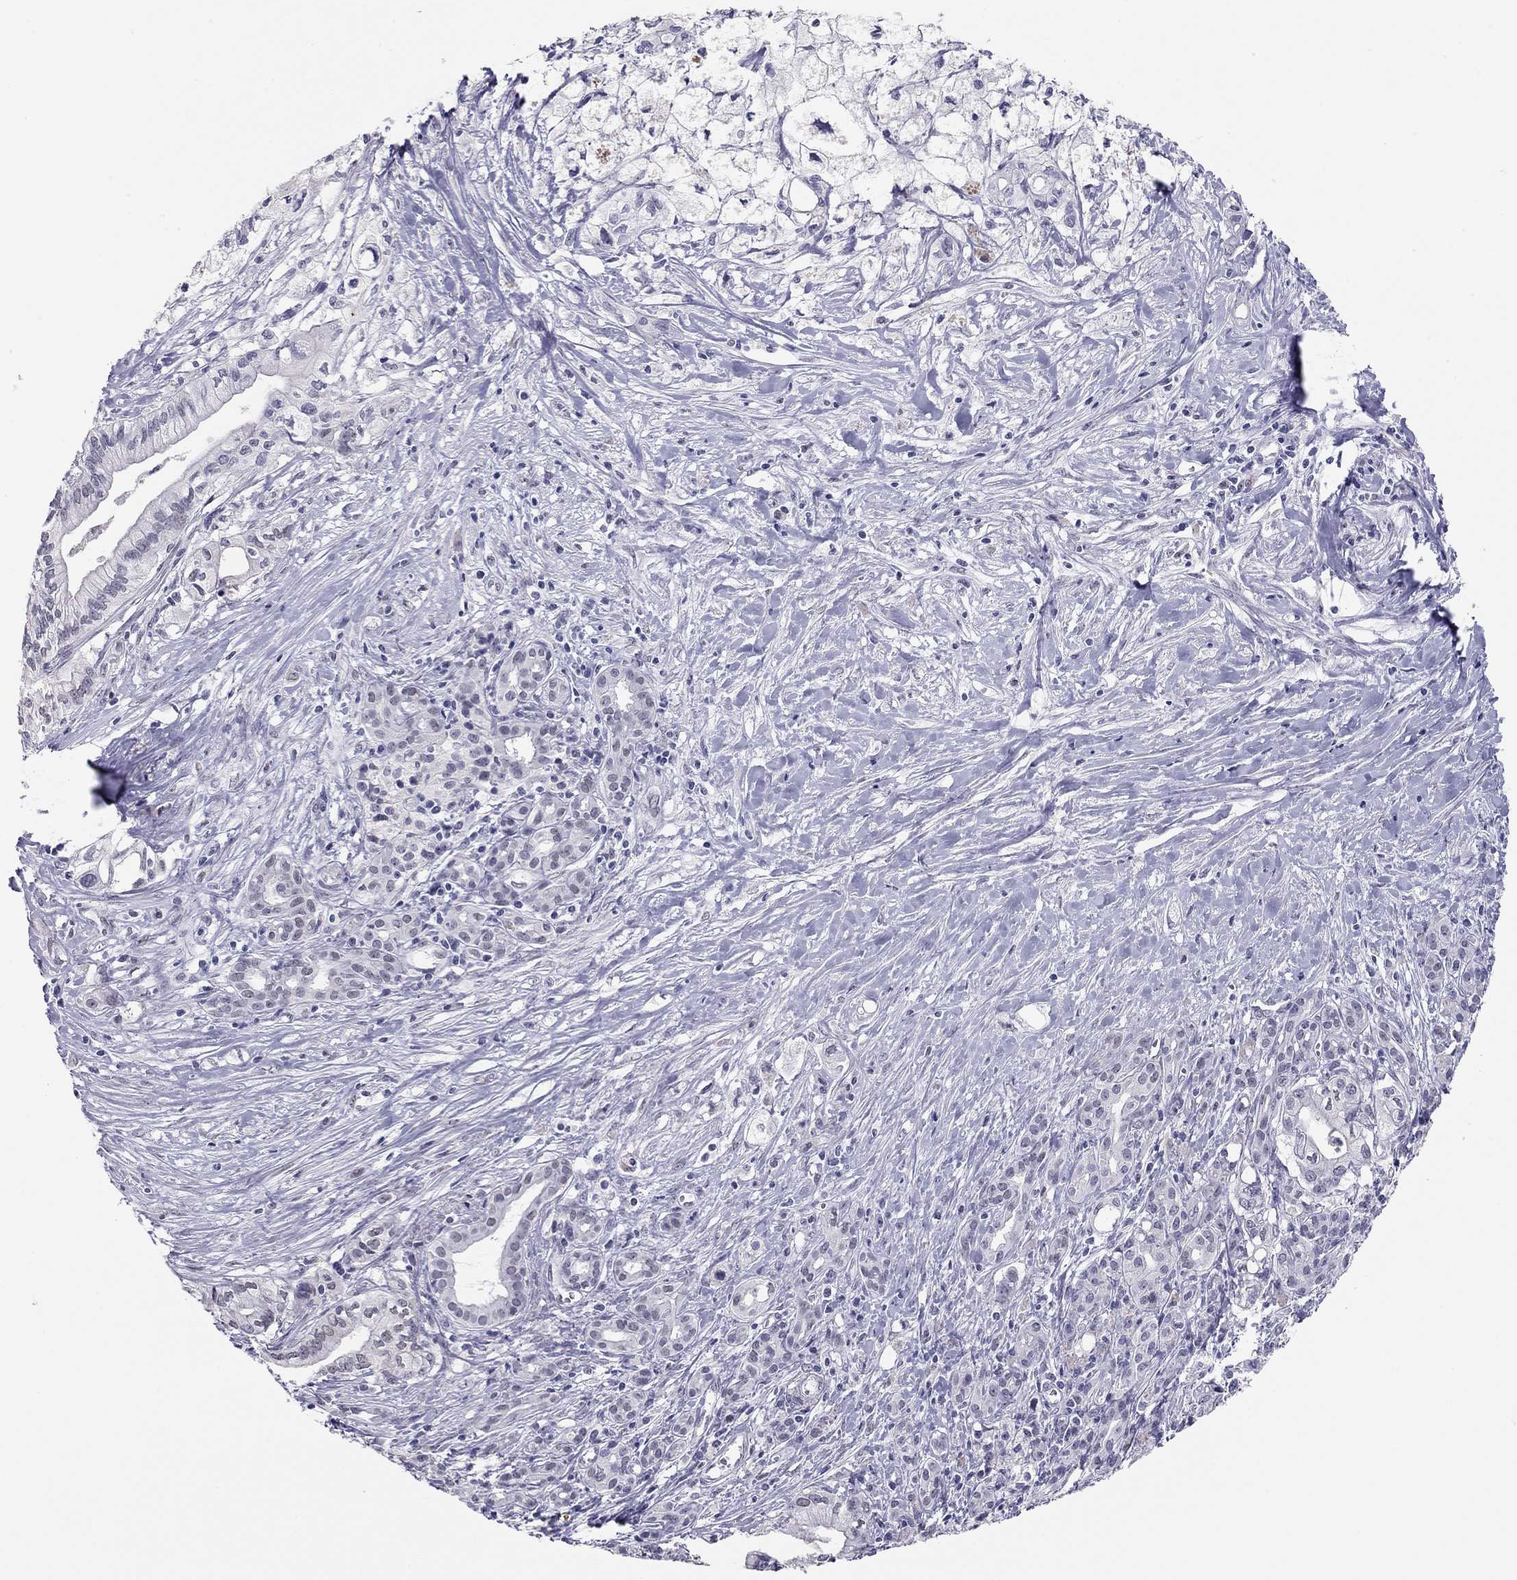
{"staining": {"intensity": "negative", "quantity": "none", "location": "none"}, "tissue": "pancreatic cancer", "cell_type": "Tumor cells", "image_type": "cancer", "snomed": [{"axis": "morphology", "description": "Adenocarcinoma, NOS"}, {"axis": "topography", "description": "Pancreas"}], "caption": "Immunohistochemistry (IHC) image of neoplastic tissue: human pancreatic adenocarcinoma stained with DAB reveals no significant protein expression in tumor cells.", "gene": "DOT1L", "patient": {"sex": "male", "age": 71}}